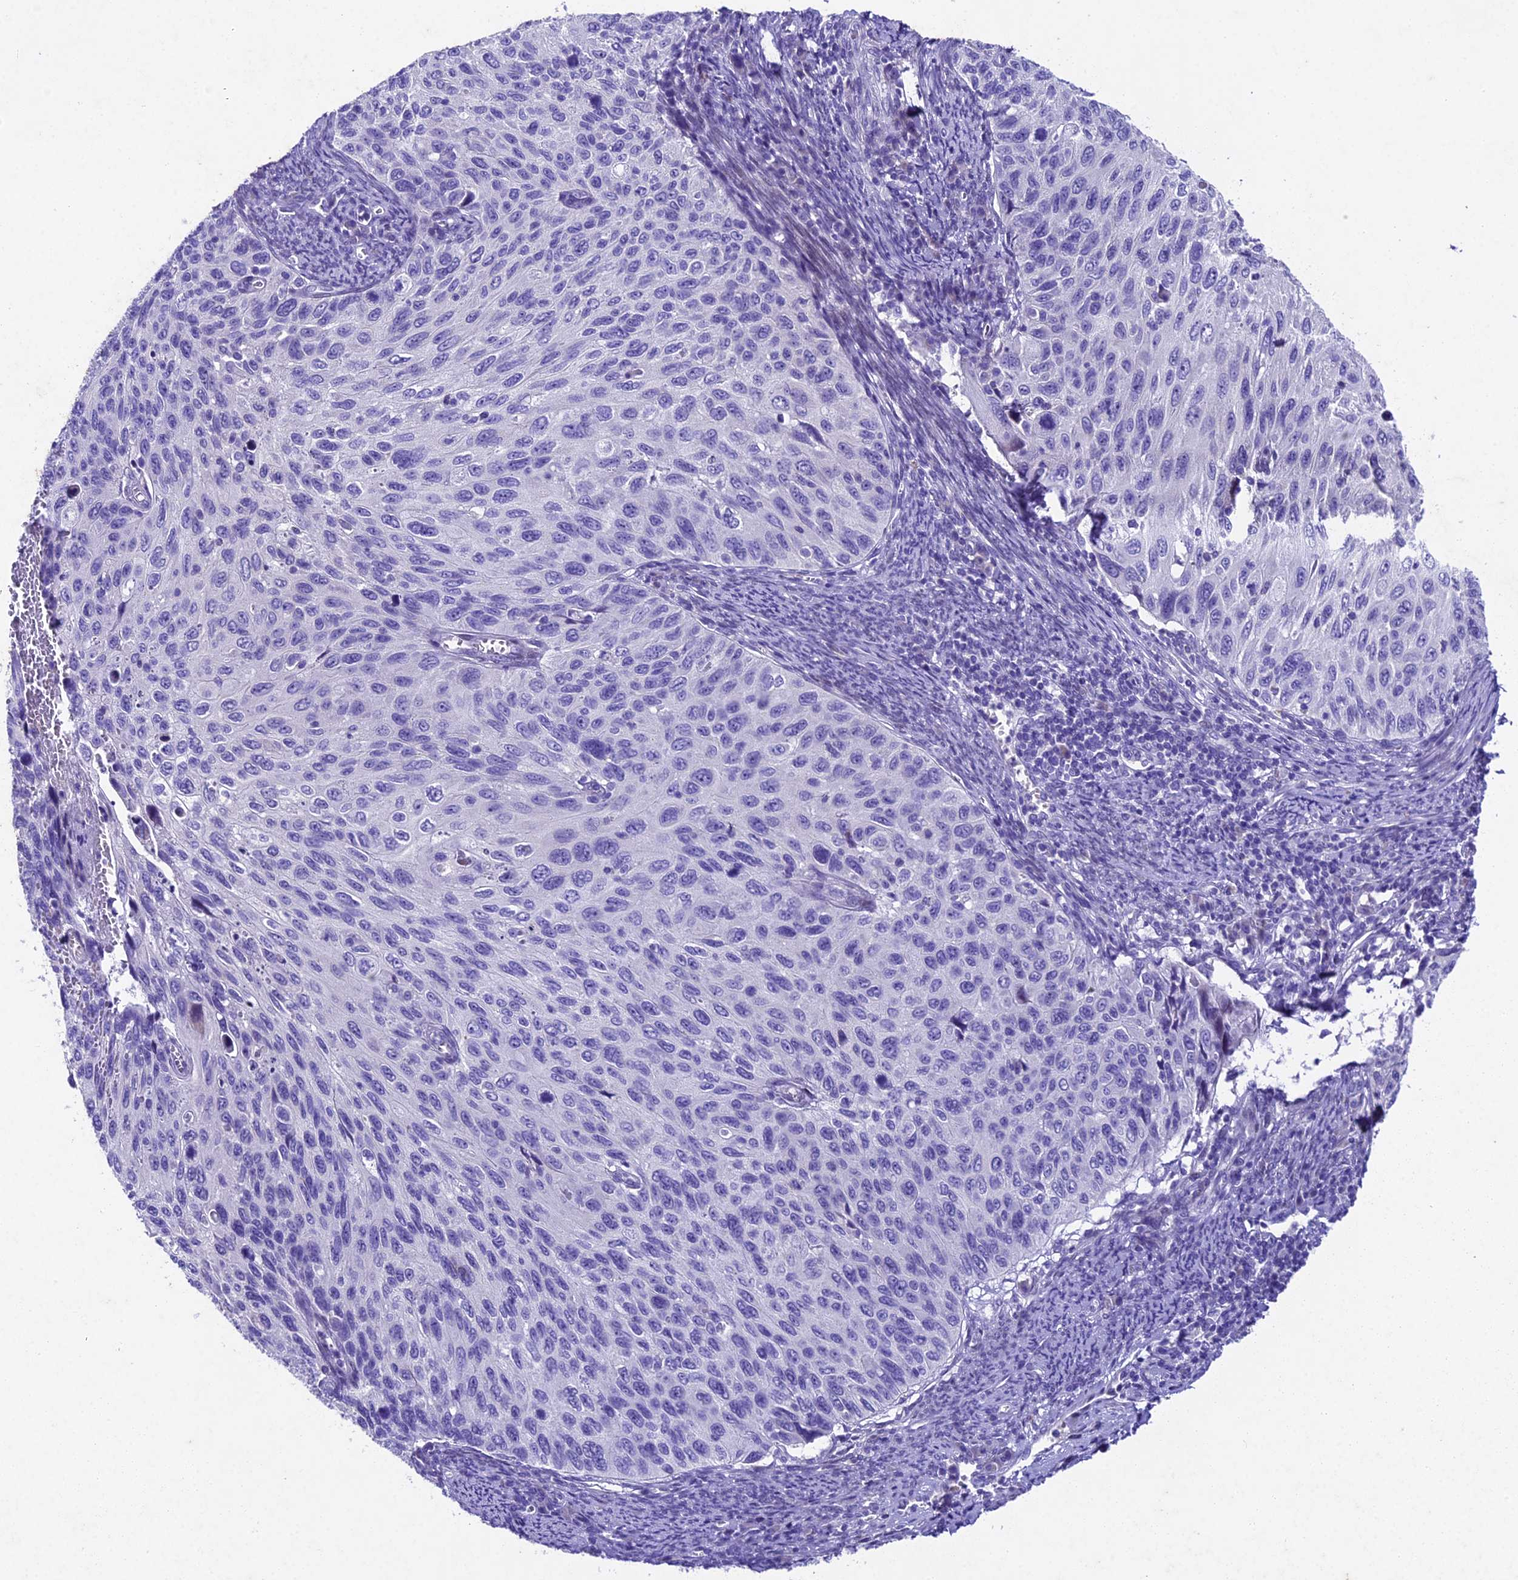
{"staining": {"intensity": "negative", "quantity": "none", "location": "none"}, "tissue": "cervical cancer", "cell_type": "Tumor cells", "image_type": "cancer", "snomed": [{"axis": "morphology", "description": "Squamous cell carcinoma, NOS"}, {"axis": "topography", "description": "Cervix"}], "caption": "IHC photomicrograph of neoplastic tissue: human cervical squamous cell carcinoma stained with DAB reveals no significant protein positivity in tumor cells.", "gene": "IFT140", "patient": {"sex": "female", "age": 70}}